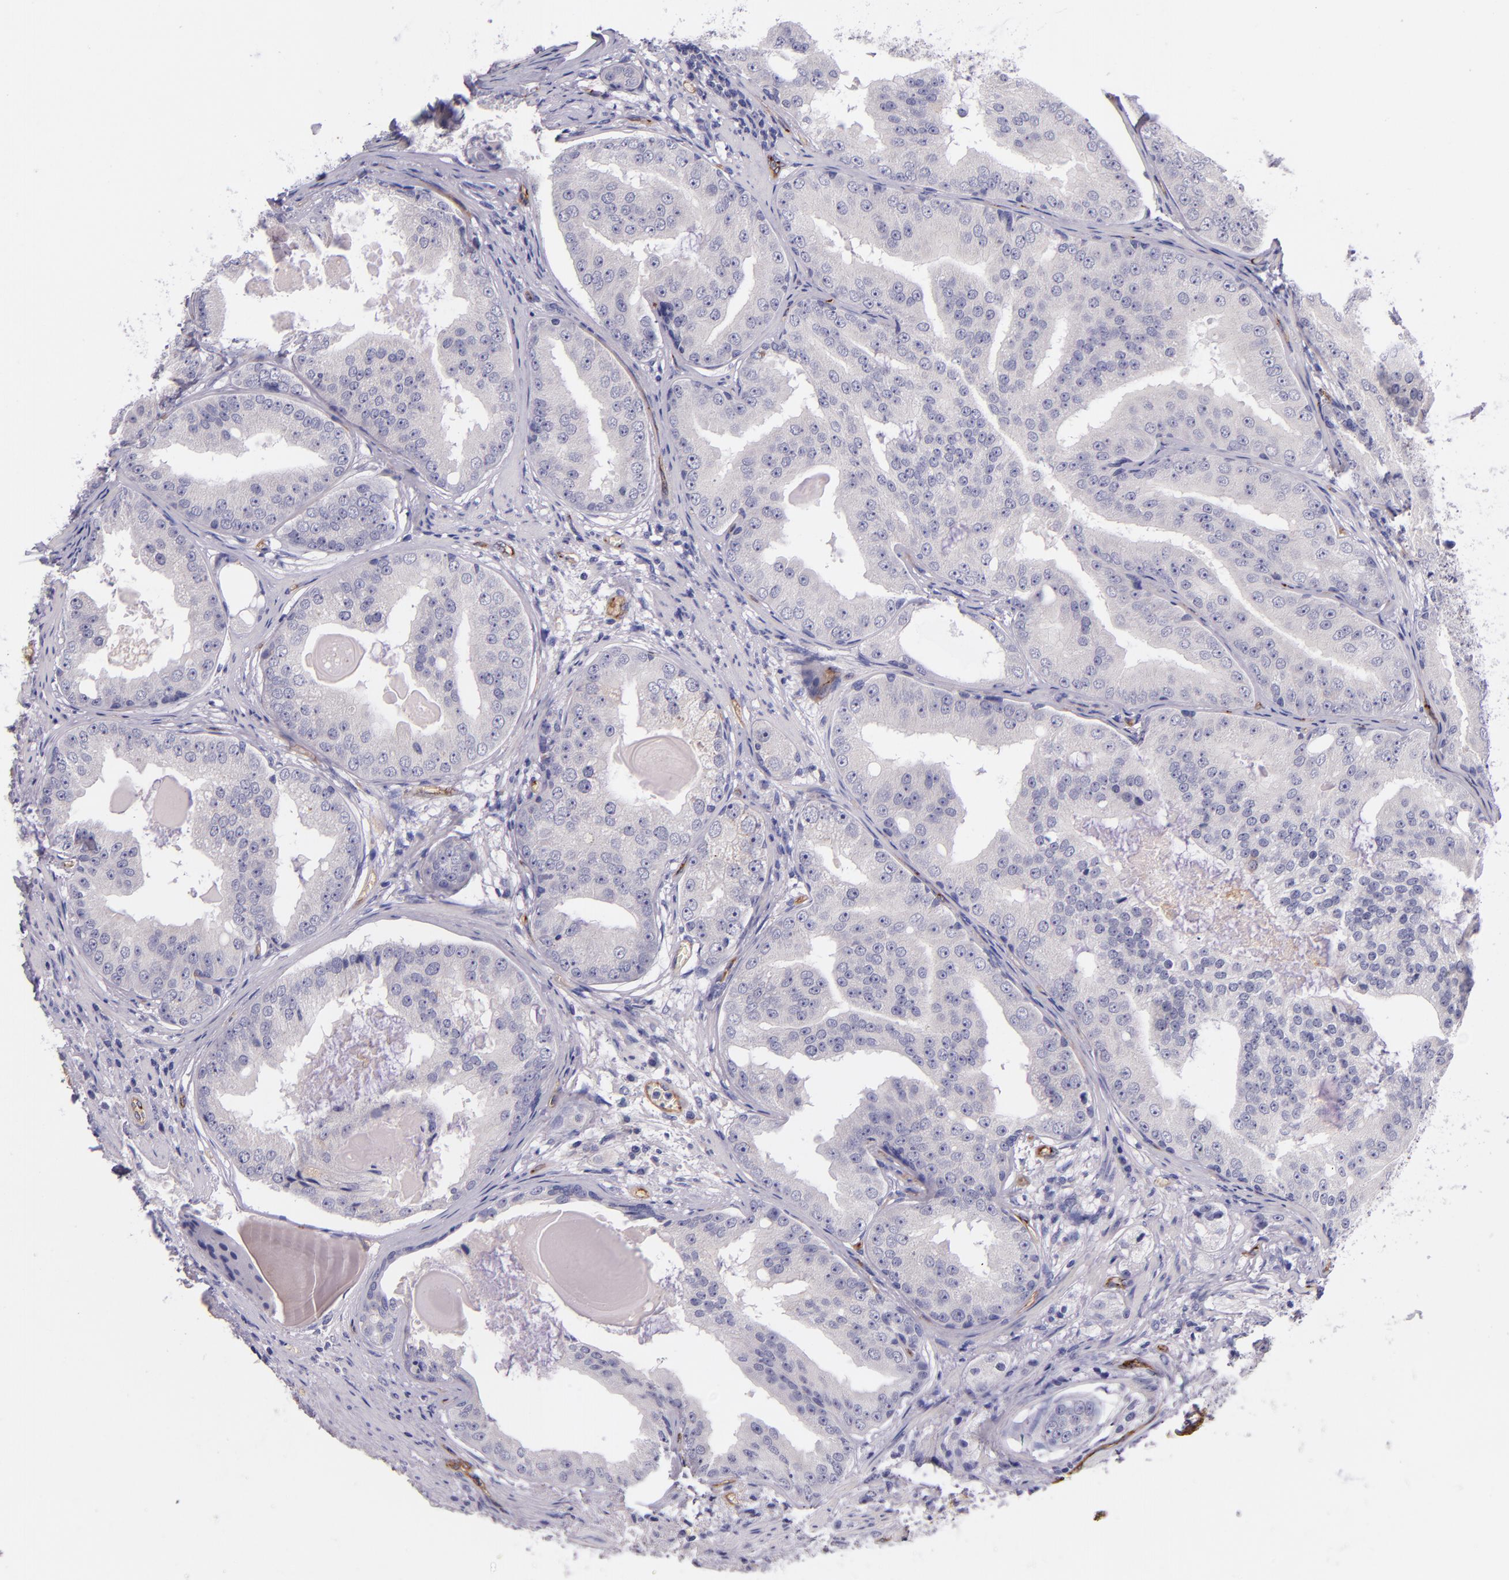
{"staining": {"intensity": "negative", "quantity": "none", "location": "none"}, "tissue": "prostate cancer", "cell_type": "Tumor cells", "image_type": "cancer", "snomed": [{"axis": "morphology", "description": "Adenocarcinoma, High grade"}, {"axis": "topography", "description": "Prostate"}], "caption": "IHC histopathology image of neoplastic tissue: high-grade adenocarcinoma (prostate) stained with DAB (3,3'-diaminobenzidine) displays no significant protein staining in tumor cells.", "gene": "NOS3", "patient": {"sex": "male", "age": 68}}